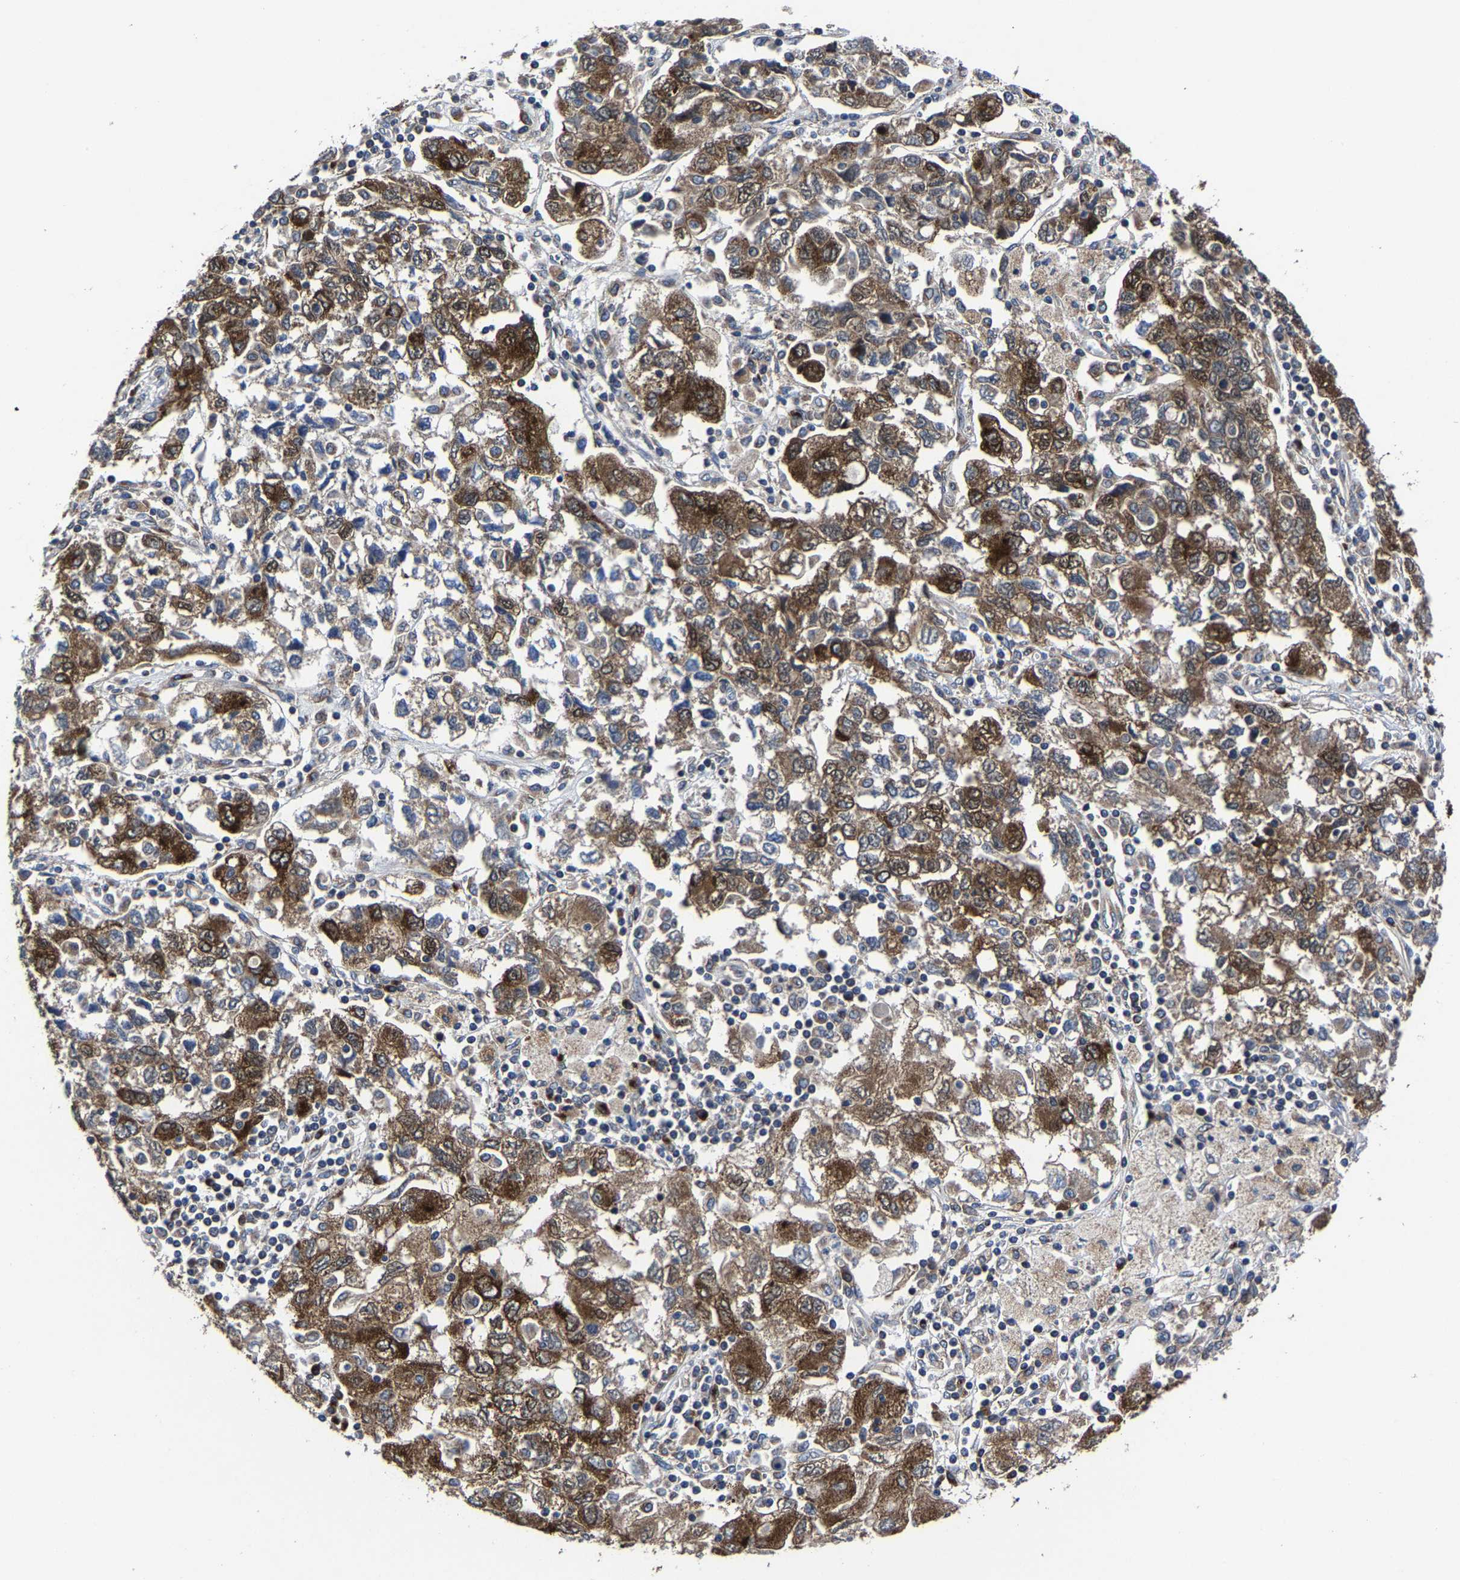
{"staining": {"intensity": "strong", "quantity": ">75%", "location": "cytoplasmic/membranous"}, "tissue": "ovarian cancer", "cell_type": "Tumor cells", "image_type": "cancer", "snomed": [{"axis": "morphology", "description": "Carcinoma, NOS"}, {"axis": "morphology", "description": "Cystadenocarcinoma, serous, NOS"}, {"axis": "topography", "description": "Ovary"}], "caption": "Strong cytoplasmic/membranous protein expression is seen in about >75% of tumor cells in ovarian carcinoma.", "gene": "EBAG9", "patient": {"sex": "female", "age": 69}}